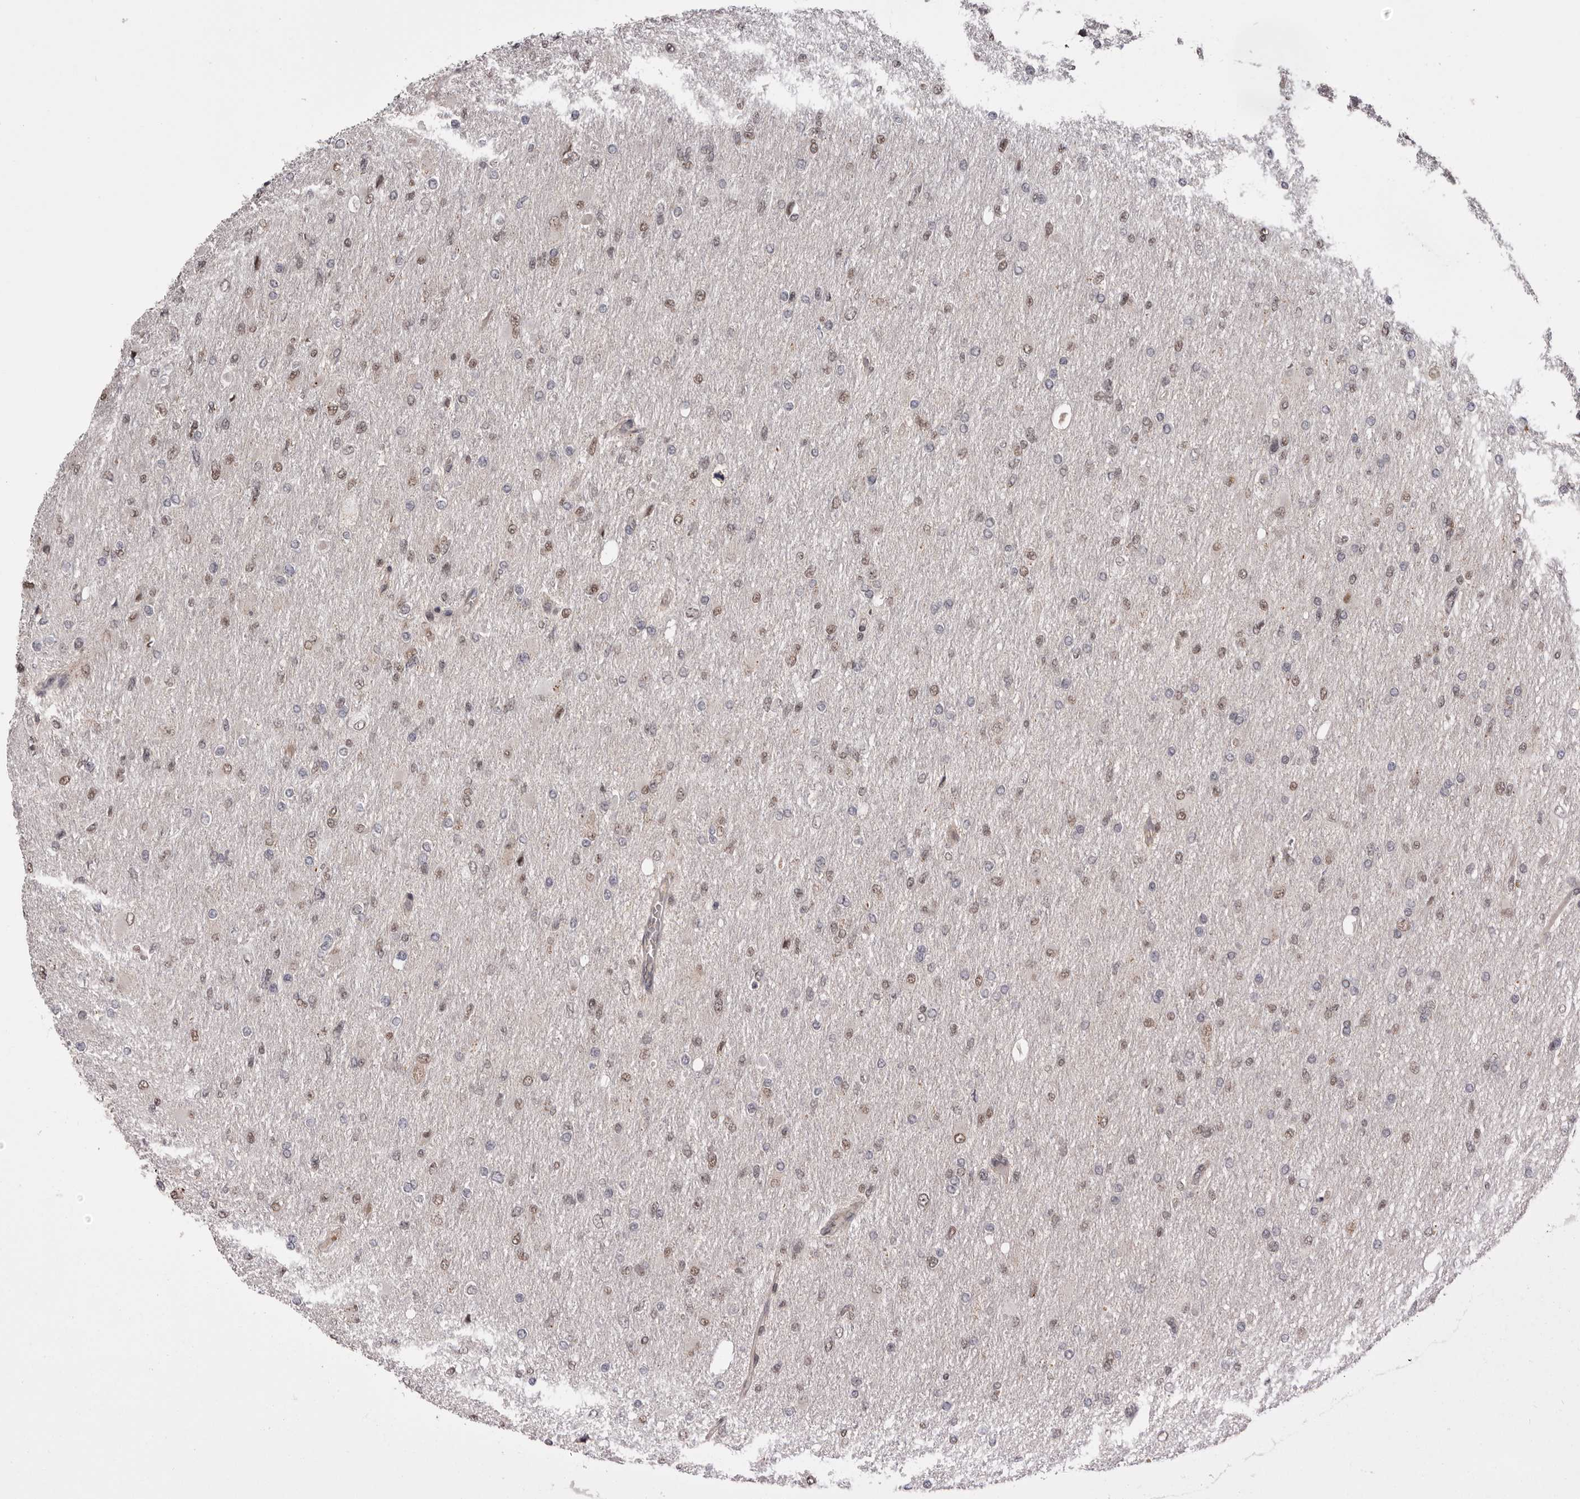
{"staining": {"intensity": "weak", "quantity": "25%-75%", "location": "nuclear"}, "tissue": "glioma", "cell_type": "Tumor cells", "image_type": "cancer", "snomed": [{"axis": "morphology", "description": "Glioma, malignant, High grade"}, {"axis": "topography", "description": "Cerebral cortex"}], "caption": "An immunohistochemistry image of tumor tissue is shown. Protein staining in brown highlights weak nuclear positivity in malignant high-grade glioma within tumor cells.", "gene": "MOGAT2", "patient": {"sex": "female", "age": 36}}